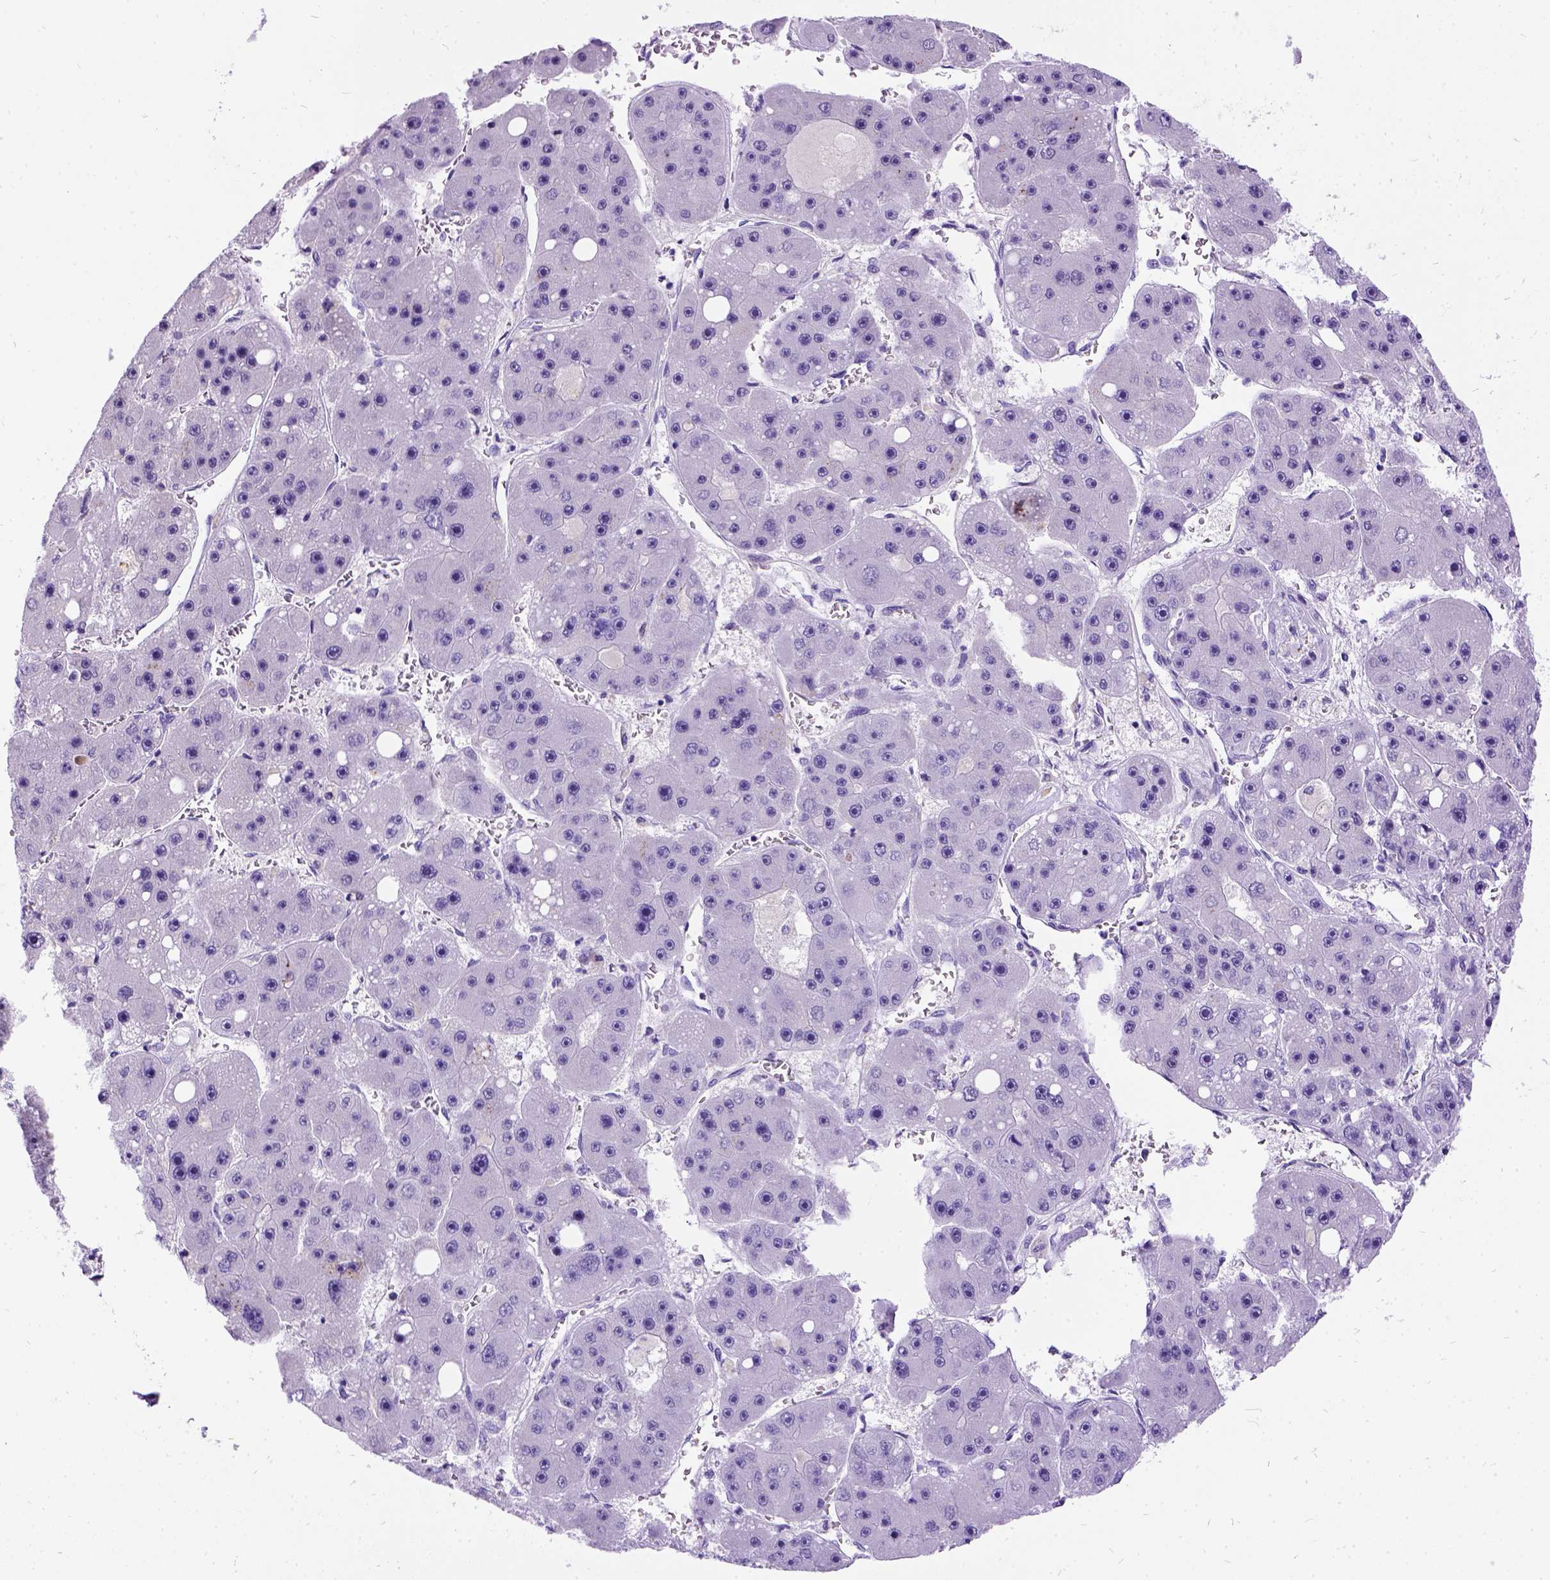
{"staining": {"intensity": "negative", "quantity": "none", "location": "none"}, "tissue": "liver cancer", "cell_type": "Tumor cells", "image_type": "cancer", "snomed": [{"axis": "morphology", "description": "Carcinoma, Hepatocellular, NOS"}, {"axis": "topography", "description": "Liver"}], "caption": "Human hepatocellular carcinoma (liver) stained for a protein using immunohistochemistry (IHC) displays no expression in tumor cells.", "gene": "PRG2", "patient": {"sex": "female", "age": 61}}